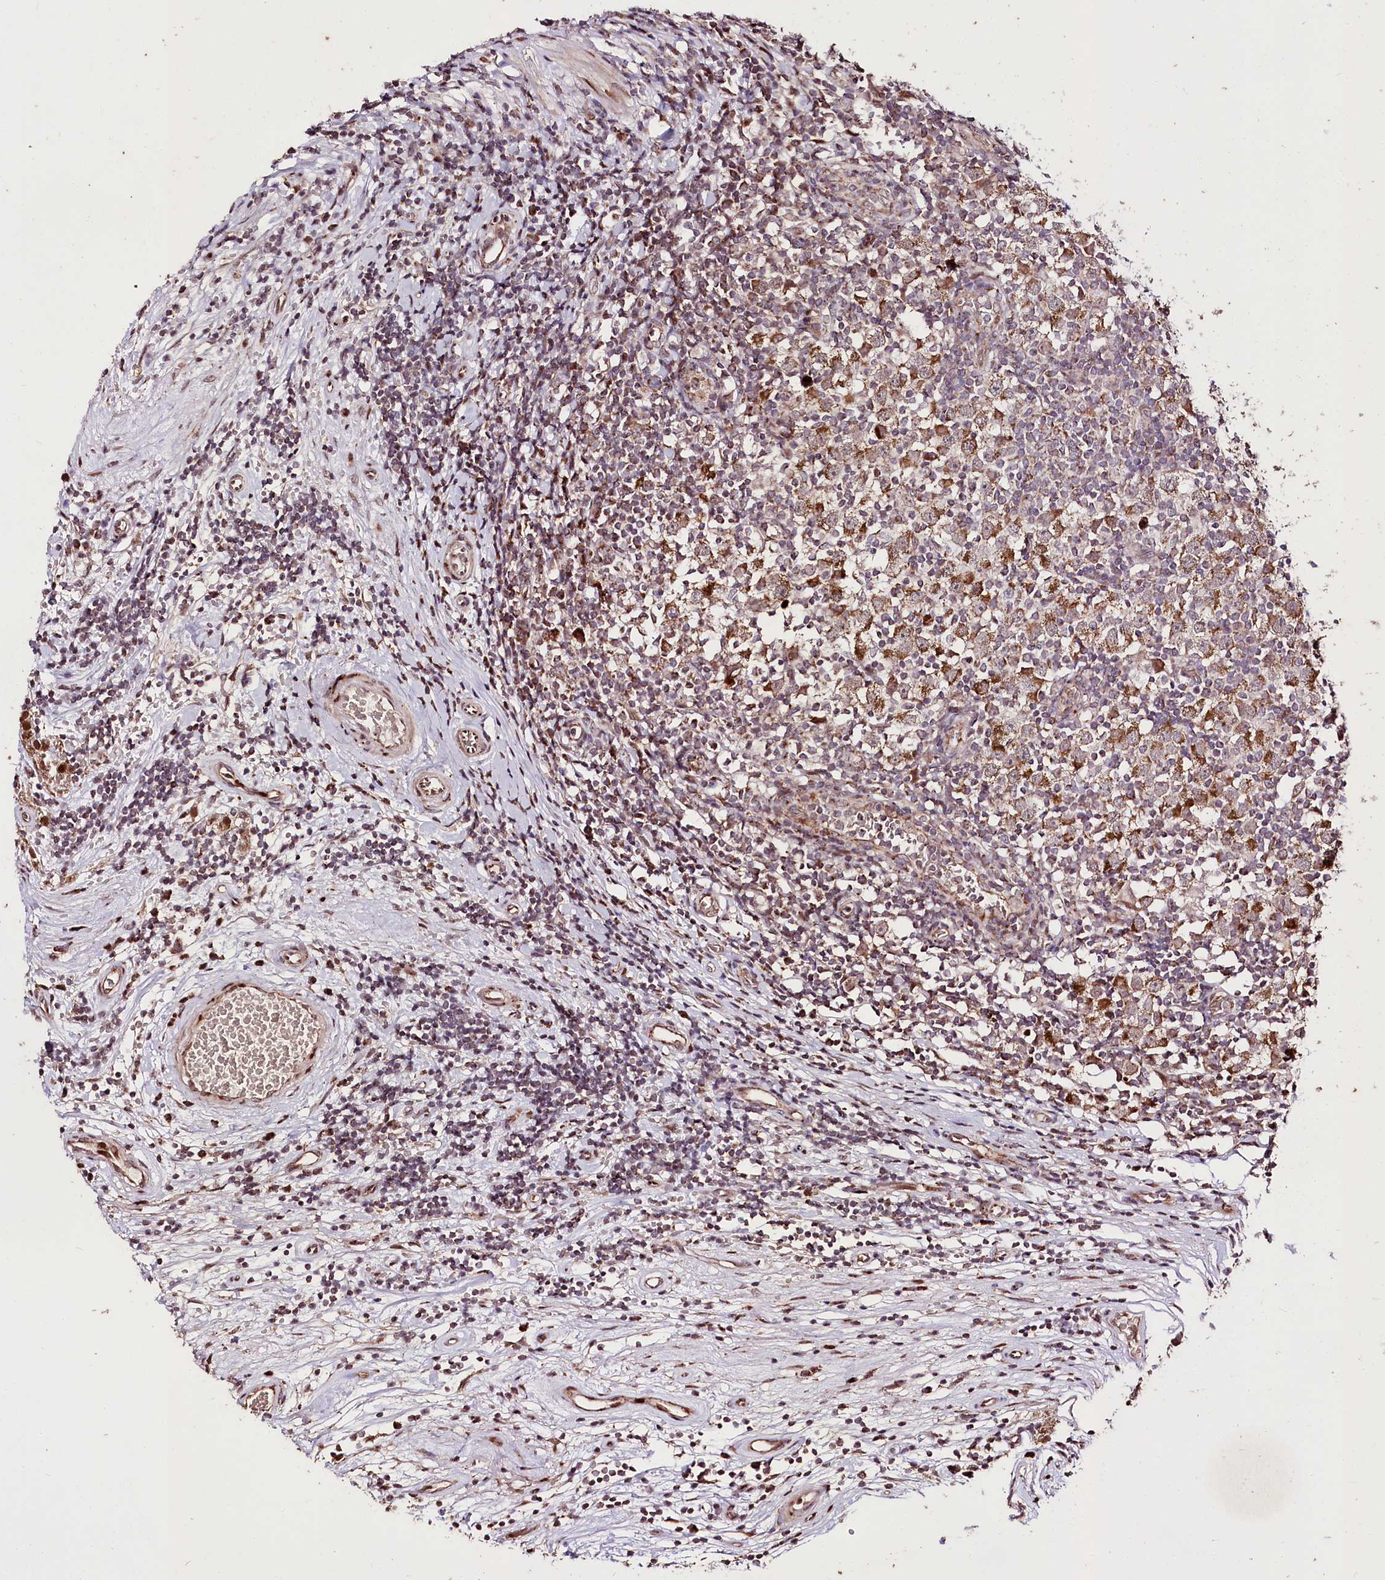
{"staining": {"intensity": "moderate", "quantity": ">75%", "location": "cytoplasmic/membranous"}, "tissue": "testis cancer", "cell_type": "Tumor cells", "image_type": "cancer", "snomed": [{"axis": "morphology", "description": "Seminoma, NOS"}, {"axis": "topography", "description": "Testis"}], "caption": "Protein expression analysis of human testis cancer reveals moderate cytoplasmic/membranous staining in approximately >75% of tumor cells.", "gene": "CARD19", "patient": {"sex": "male", "age": 65}}